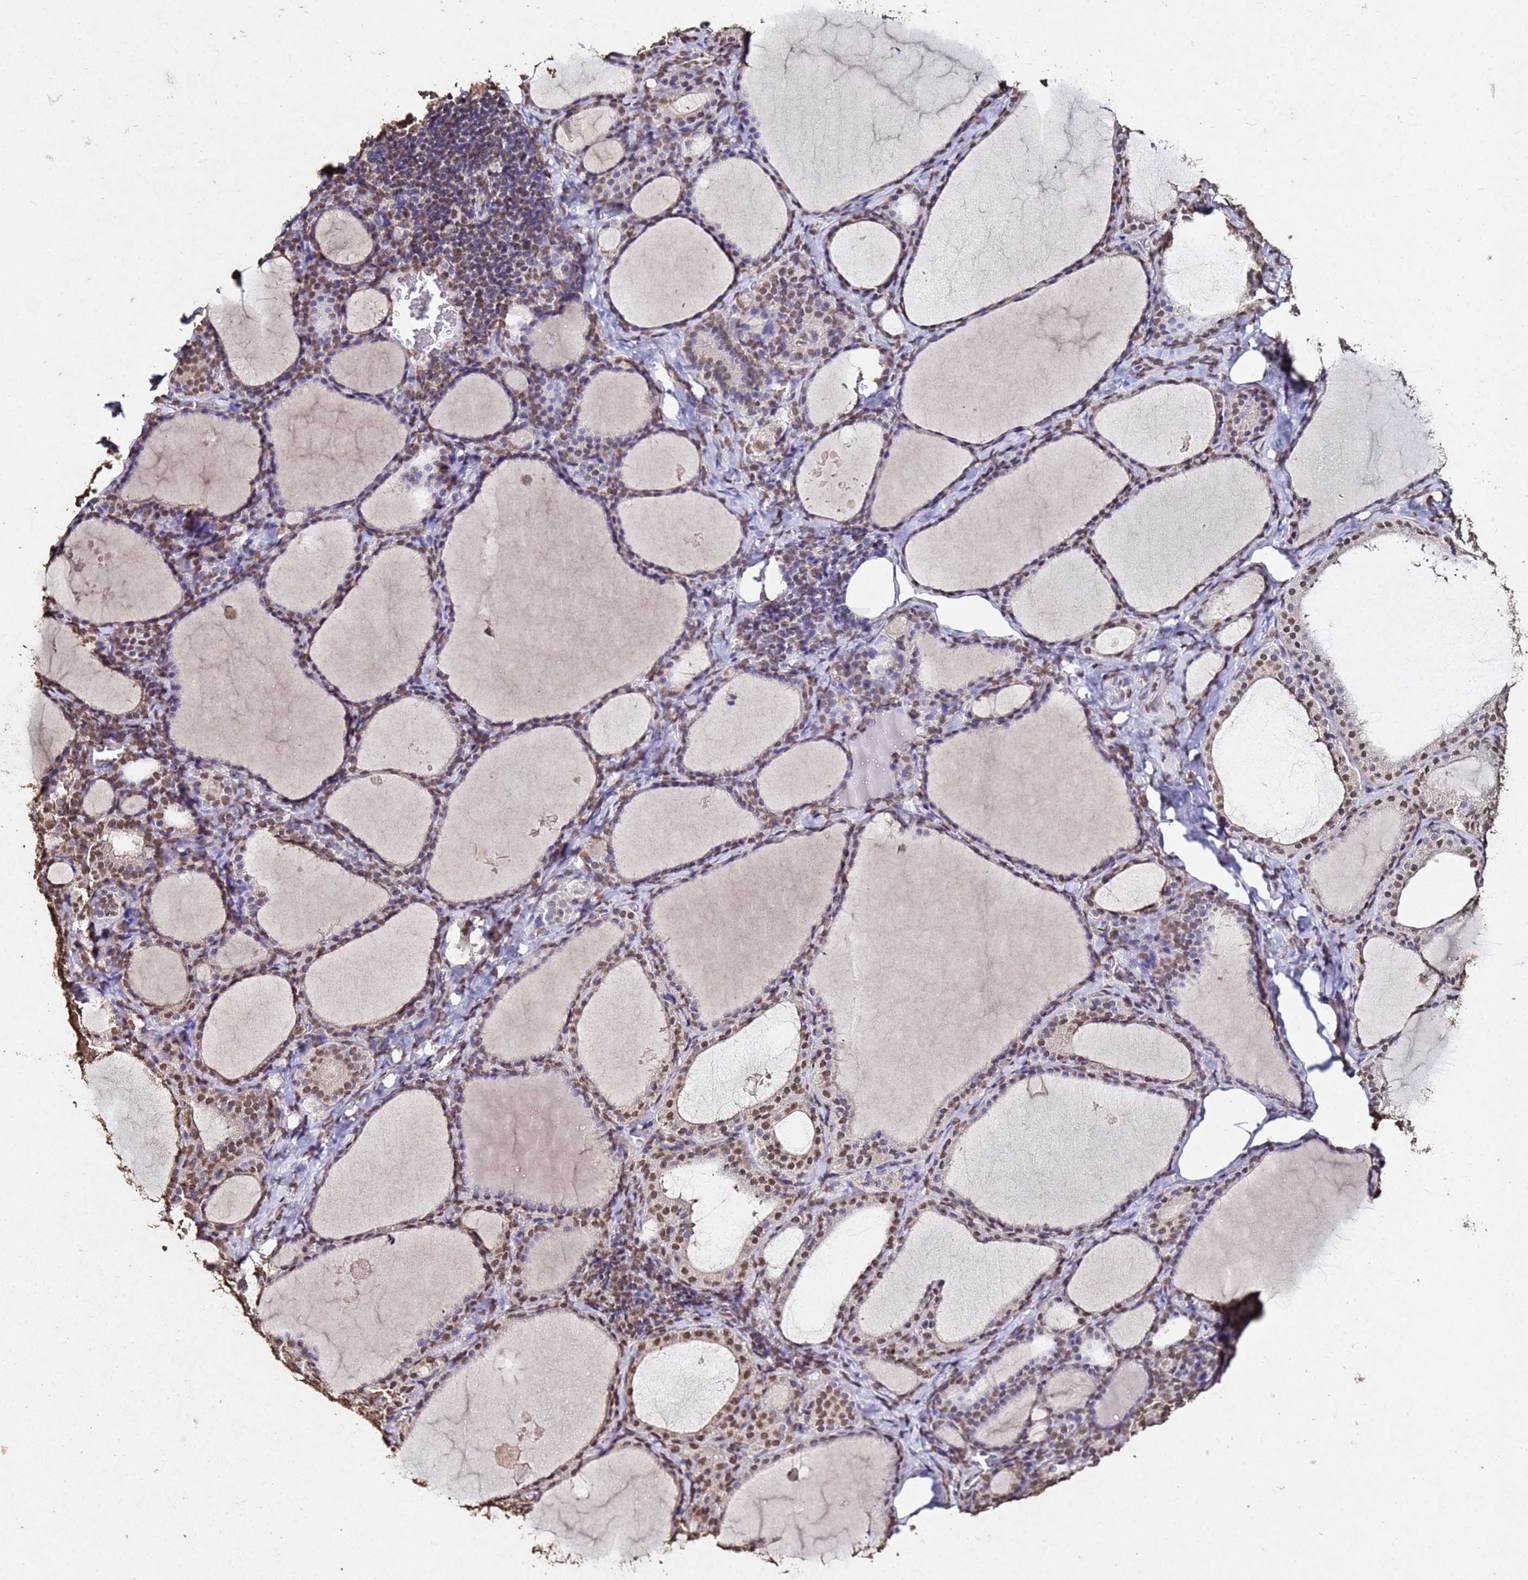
{"staining": {"intensity": "moderate", "quantity": ">75%", "location": "nuclear"}, "tissue": "thyroid gland", "cell_type": "Glandular cells", "image_type": "normal", "snomed": [{"axis": "morphology", "description": "Normal tissue, NOS"}, {"axis": "topography", "description": "Thyroid gland"}], "caption": "Human thyroid gland stained with a protein marker reveals moderate staining in glandular cells.", "gene": "MYOCD", "patient": {"sex": "female", "age": 39}}